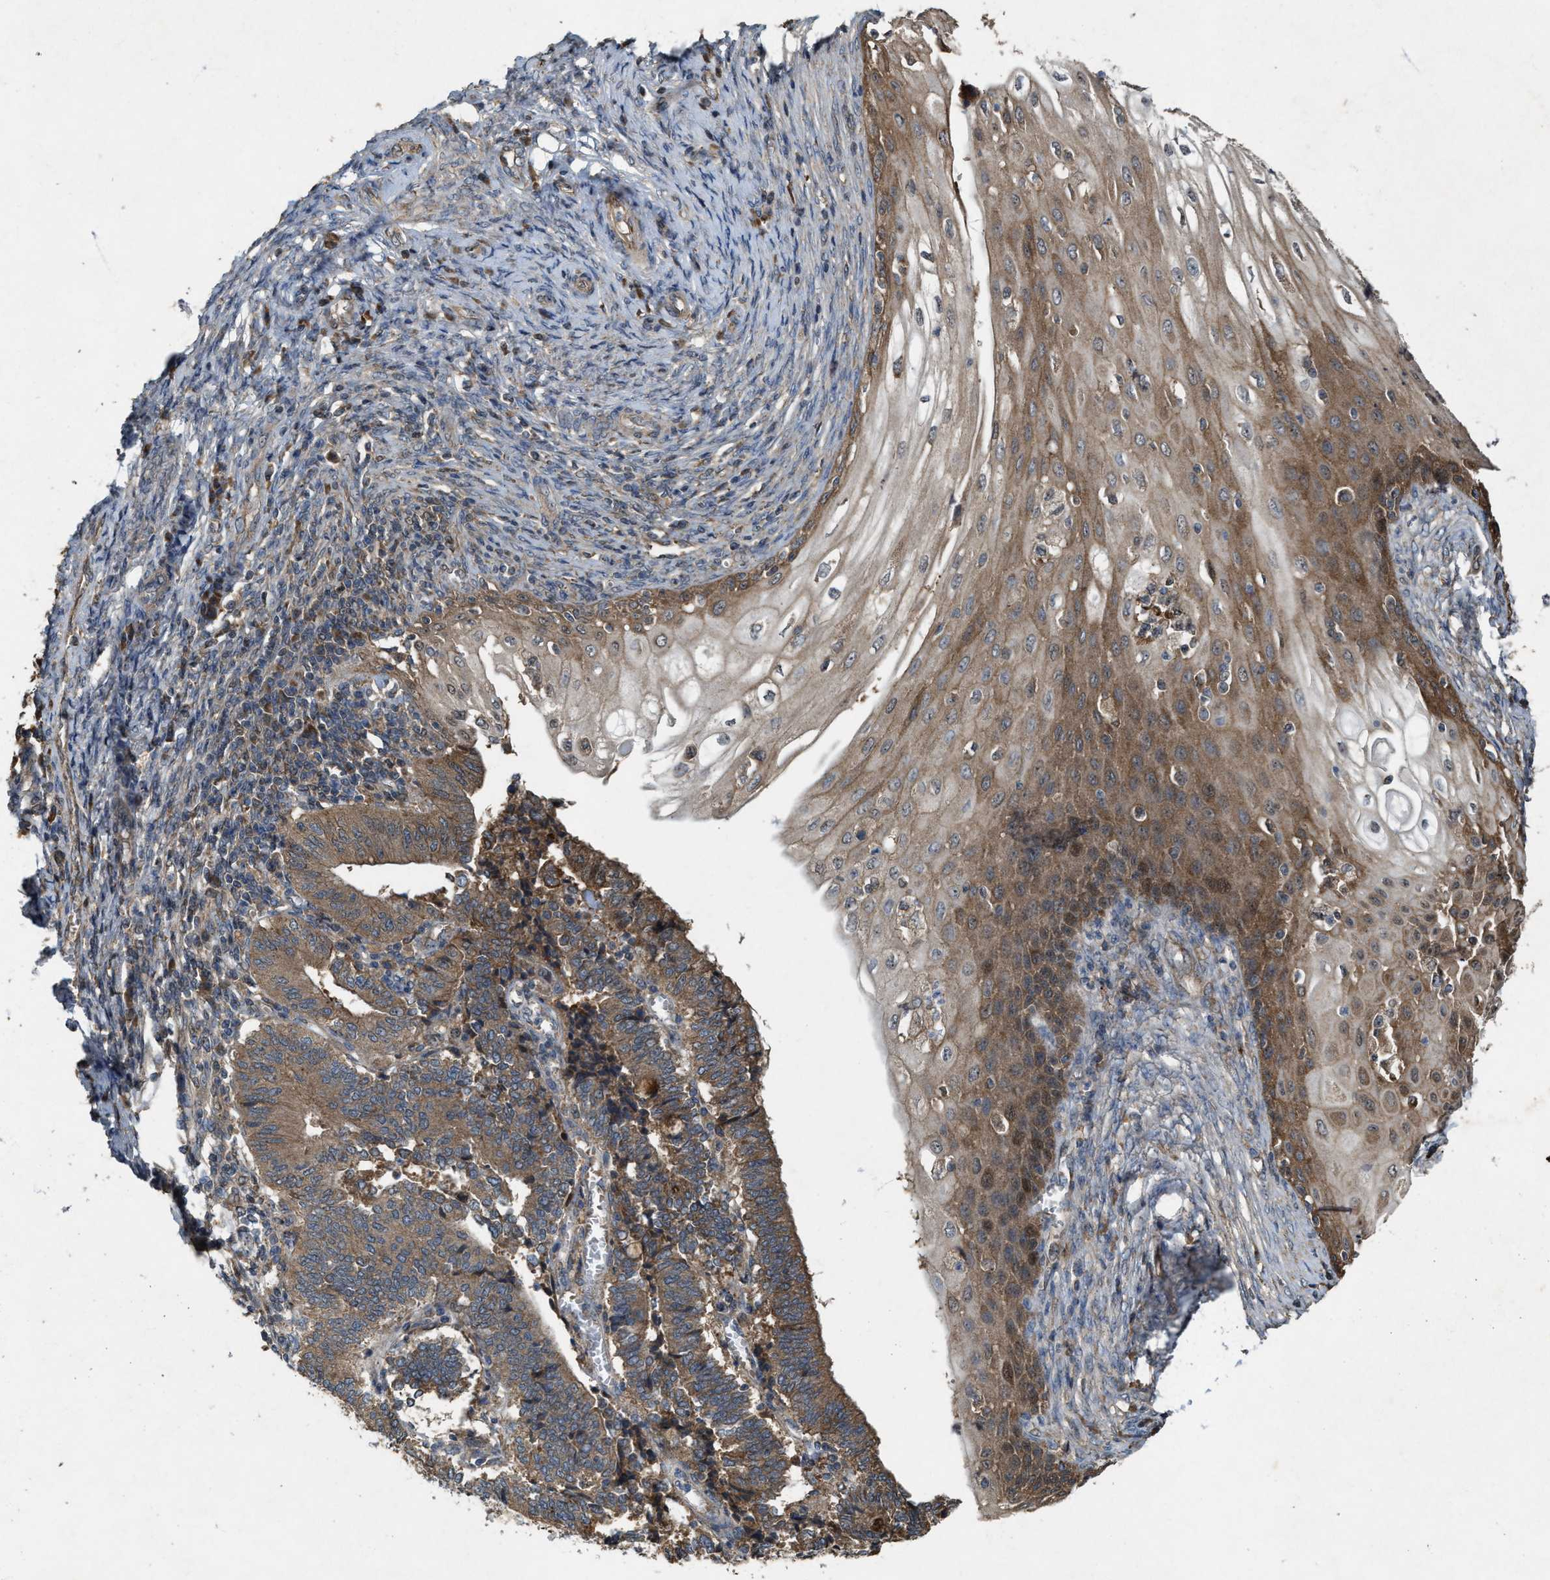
{"staining": {"intensity": "moderate", "quantity": ">75%", "location": "cytoplasmic/membranous"}, "tissue": "cervical cancer", "cell_type": "Tumor cells", "image_type": "cancer", "snomed": [{"axis": "morphology", "description": "Adenocarcinoma, NOS"}, {"axis": "topography", "description": "Cervix"}], "caption": "An IHC histopathology image of tumor tissue is shown. Protein staining in brown shows moderate cytoplasmic/membranous positivity in cervical cancer (adenocarcinoma) within tumor cells. (Brightfield microscopy of DAB IHC at high magnification).", "gene": "PDP2", "patient": {"sex": "female", "age": 44}}